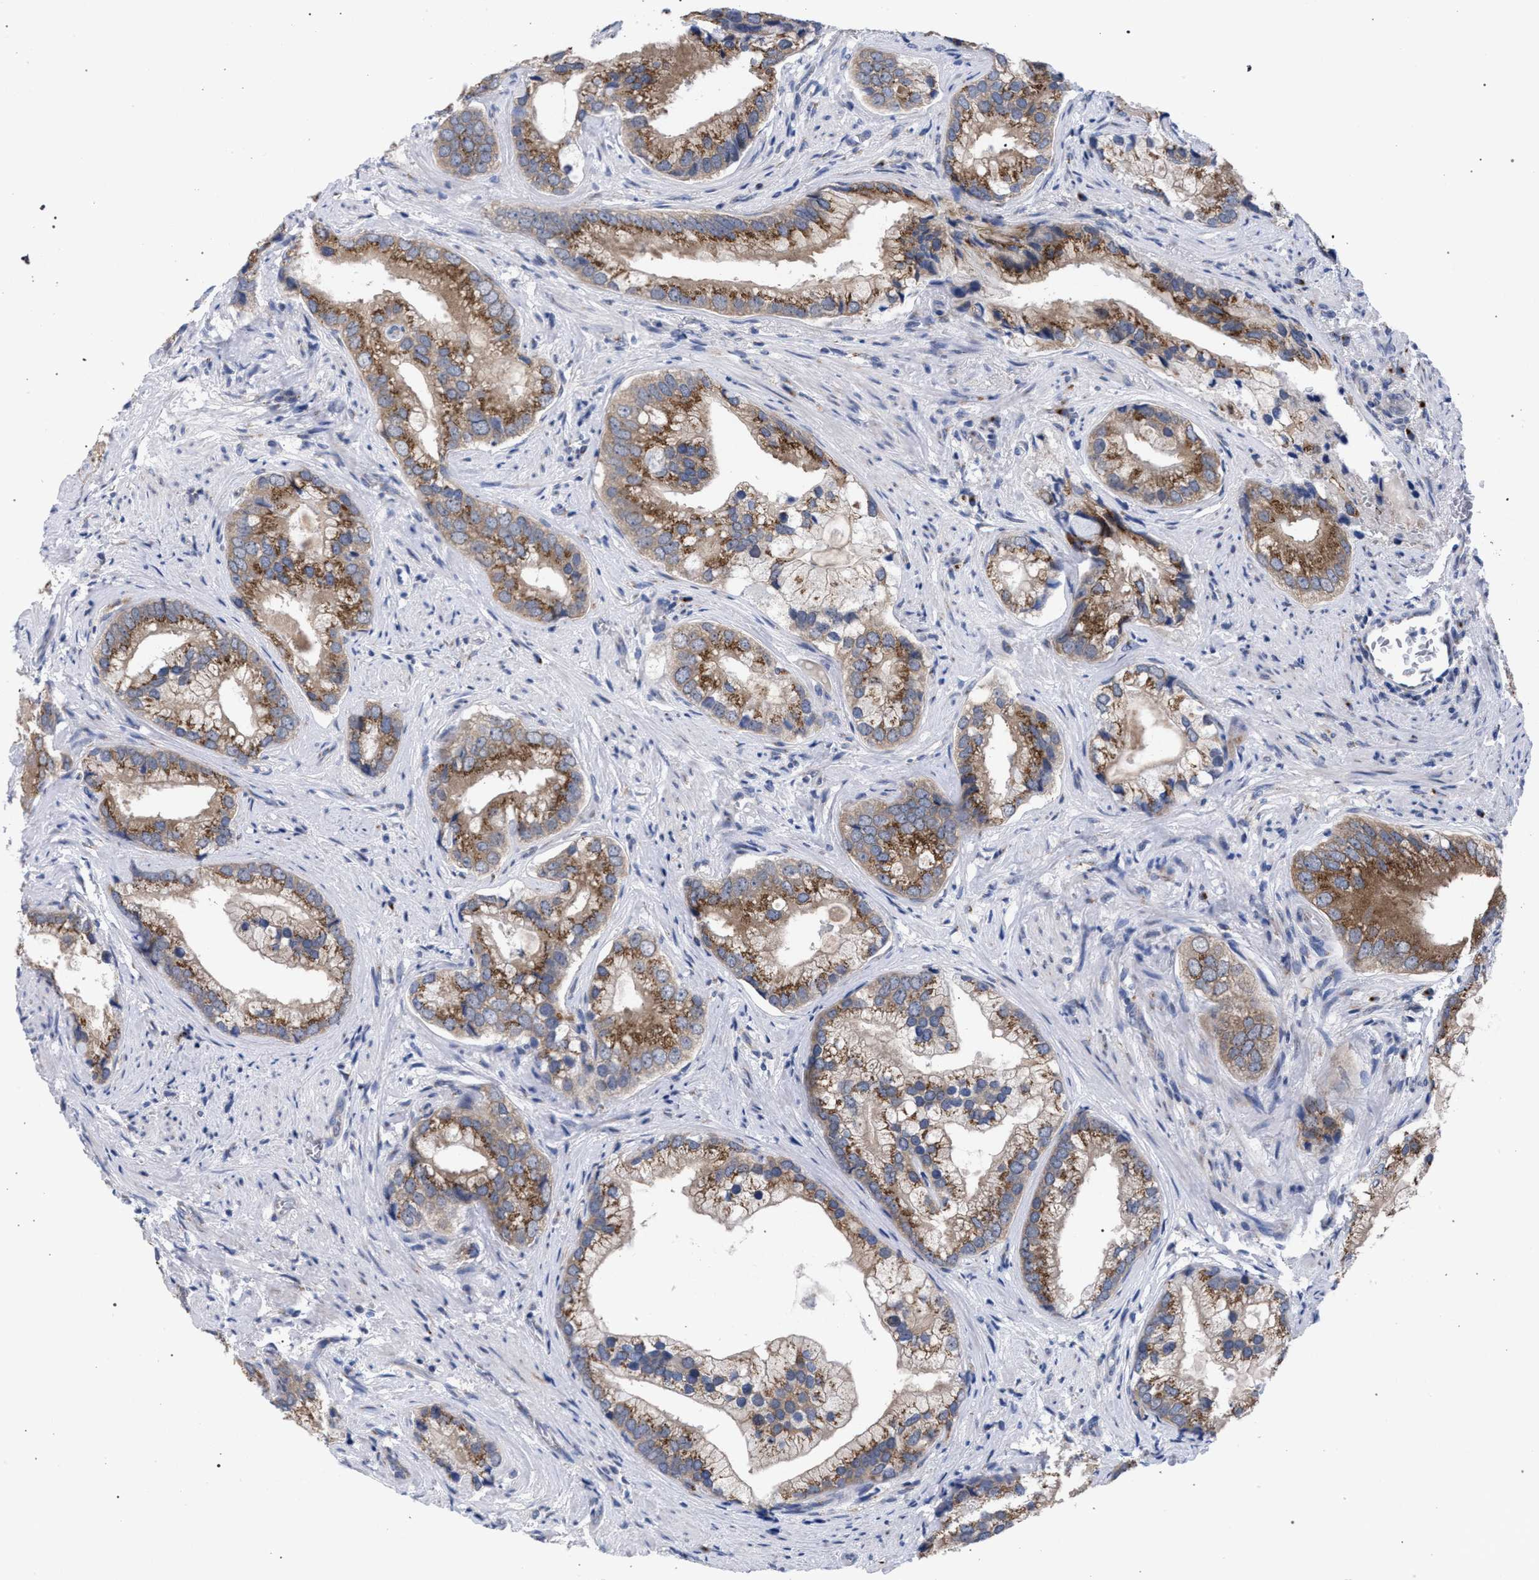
{"staining": {"intensity": "moderate", "quantity": ">75%", "location": "cytoplasmic/membranous"}, "tissue": "prostate cancer", "cell_type": "Tumor cells", "image_type": "cancer", "snomed": [{"axis": "morphology", "description": "Adenocarcinoma, Low grade"}, {"axis": "topography", "description": "Prostate"}], "caption": "The photomicrograph displays immunohistochemical staining of prostate cancer. There is moderate cytoplasmic/membranous positivity is seen in about >75% of tumor cells. (DAB IHC with brightfield microscopy, high magnification).", "gene": "GOLGA2", "patient": {"sex": "male", "age": 71}}